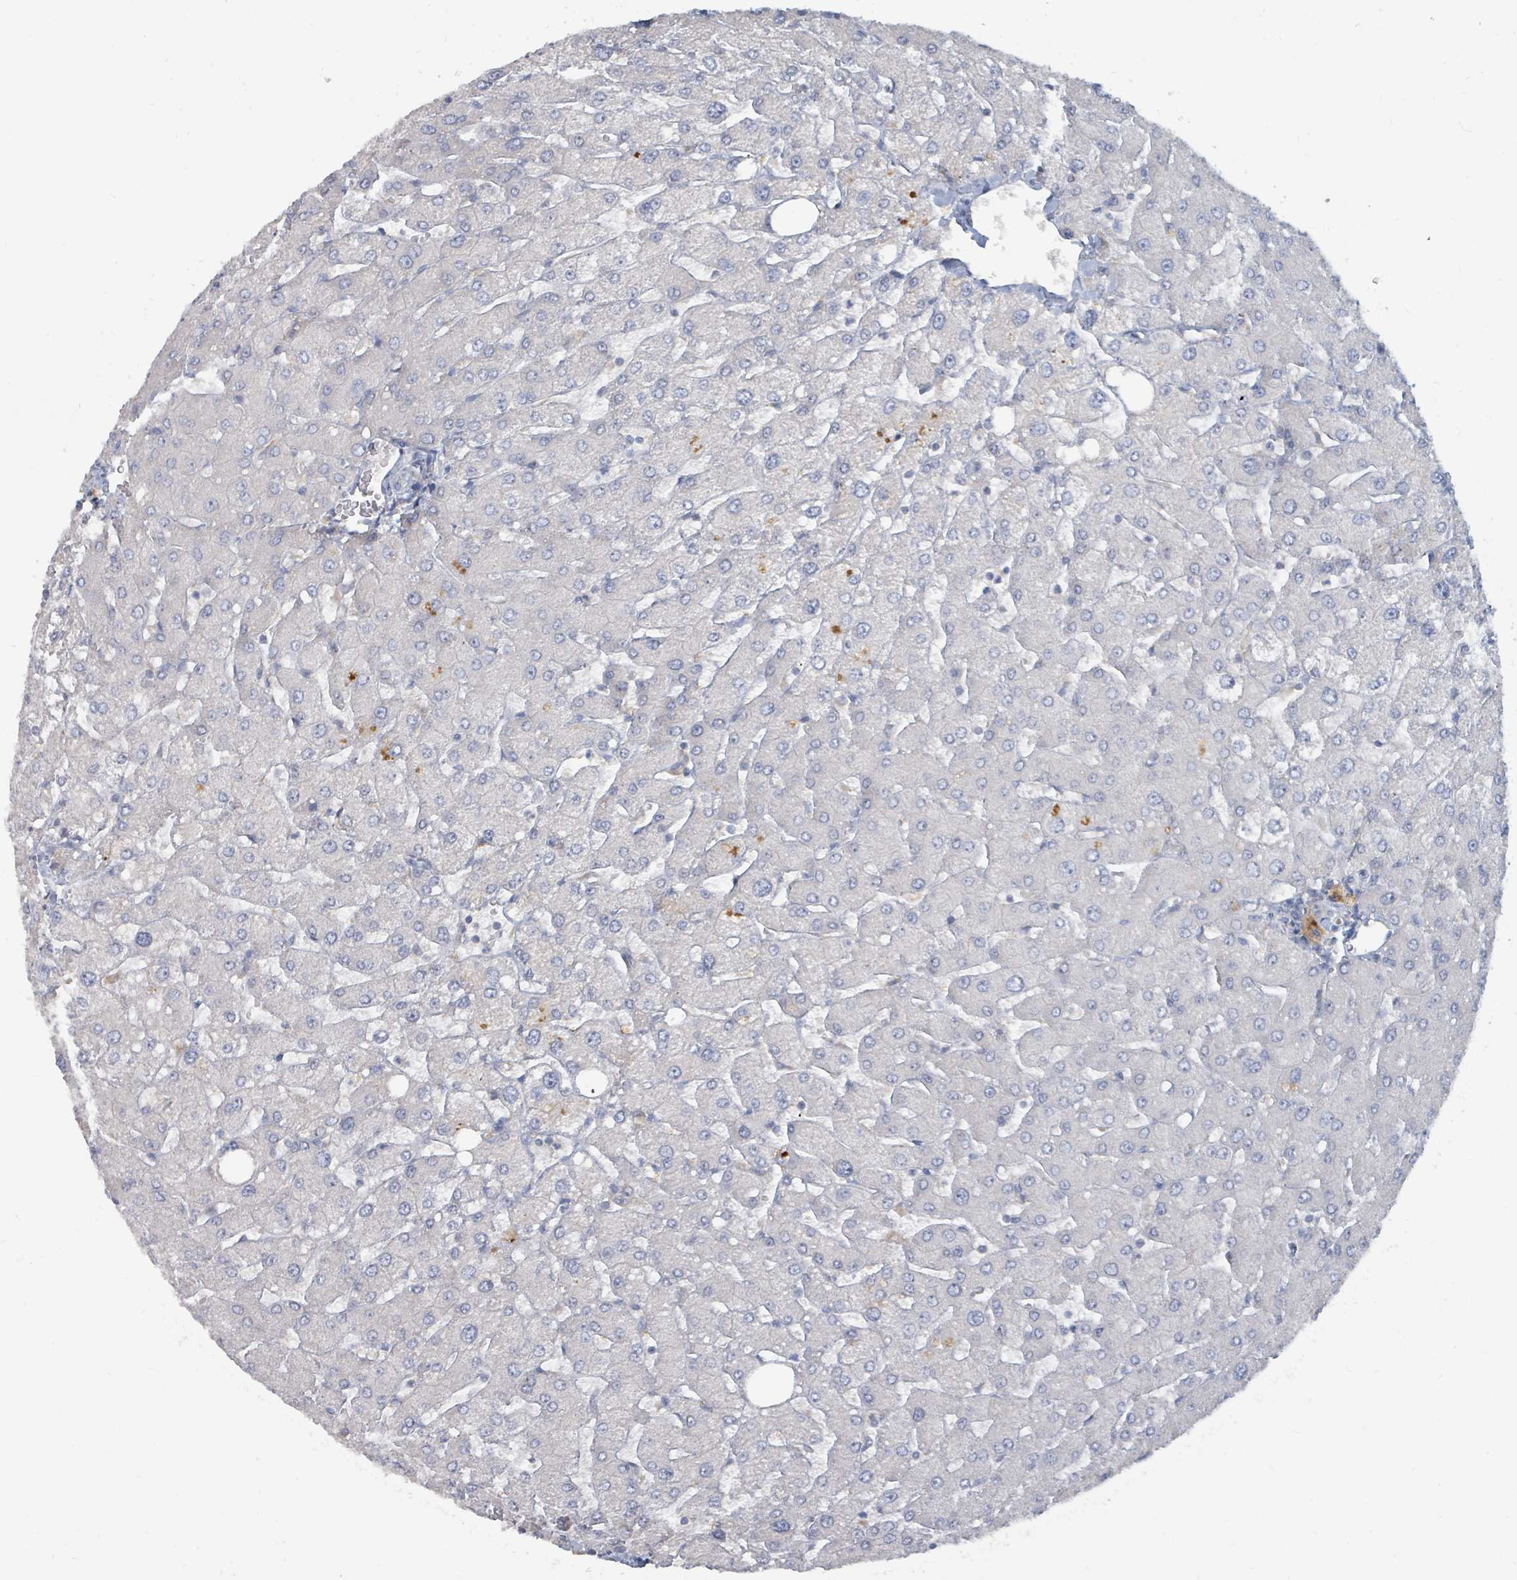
{"staining": {"intensity": "negative", "quantity": "none", "location": "none"}, "tissue": "liver", "cell_type": "Cholangiocytes", "image_type": "normal", "snomed": [{"axis": "morphology", "description": "Normal tissue, NOS"}, {"axis": "topography", "description": "Liver"}], "caption": "Immunohistochemical staining of normal human liver displays no significant staining in cholangiocytes.", "gene": "ARGFX", "patient": {"sex": "male", "age": 55}}